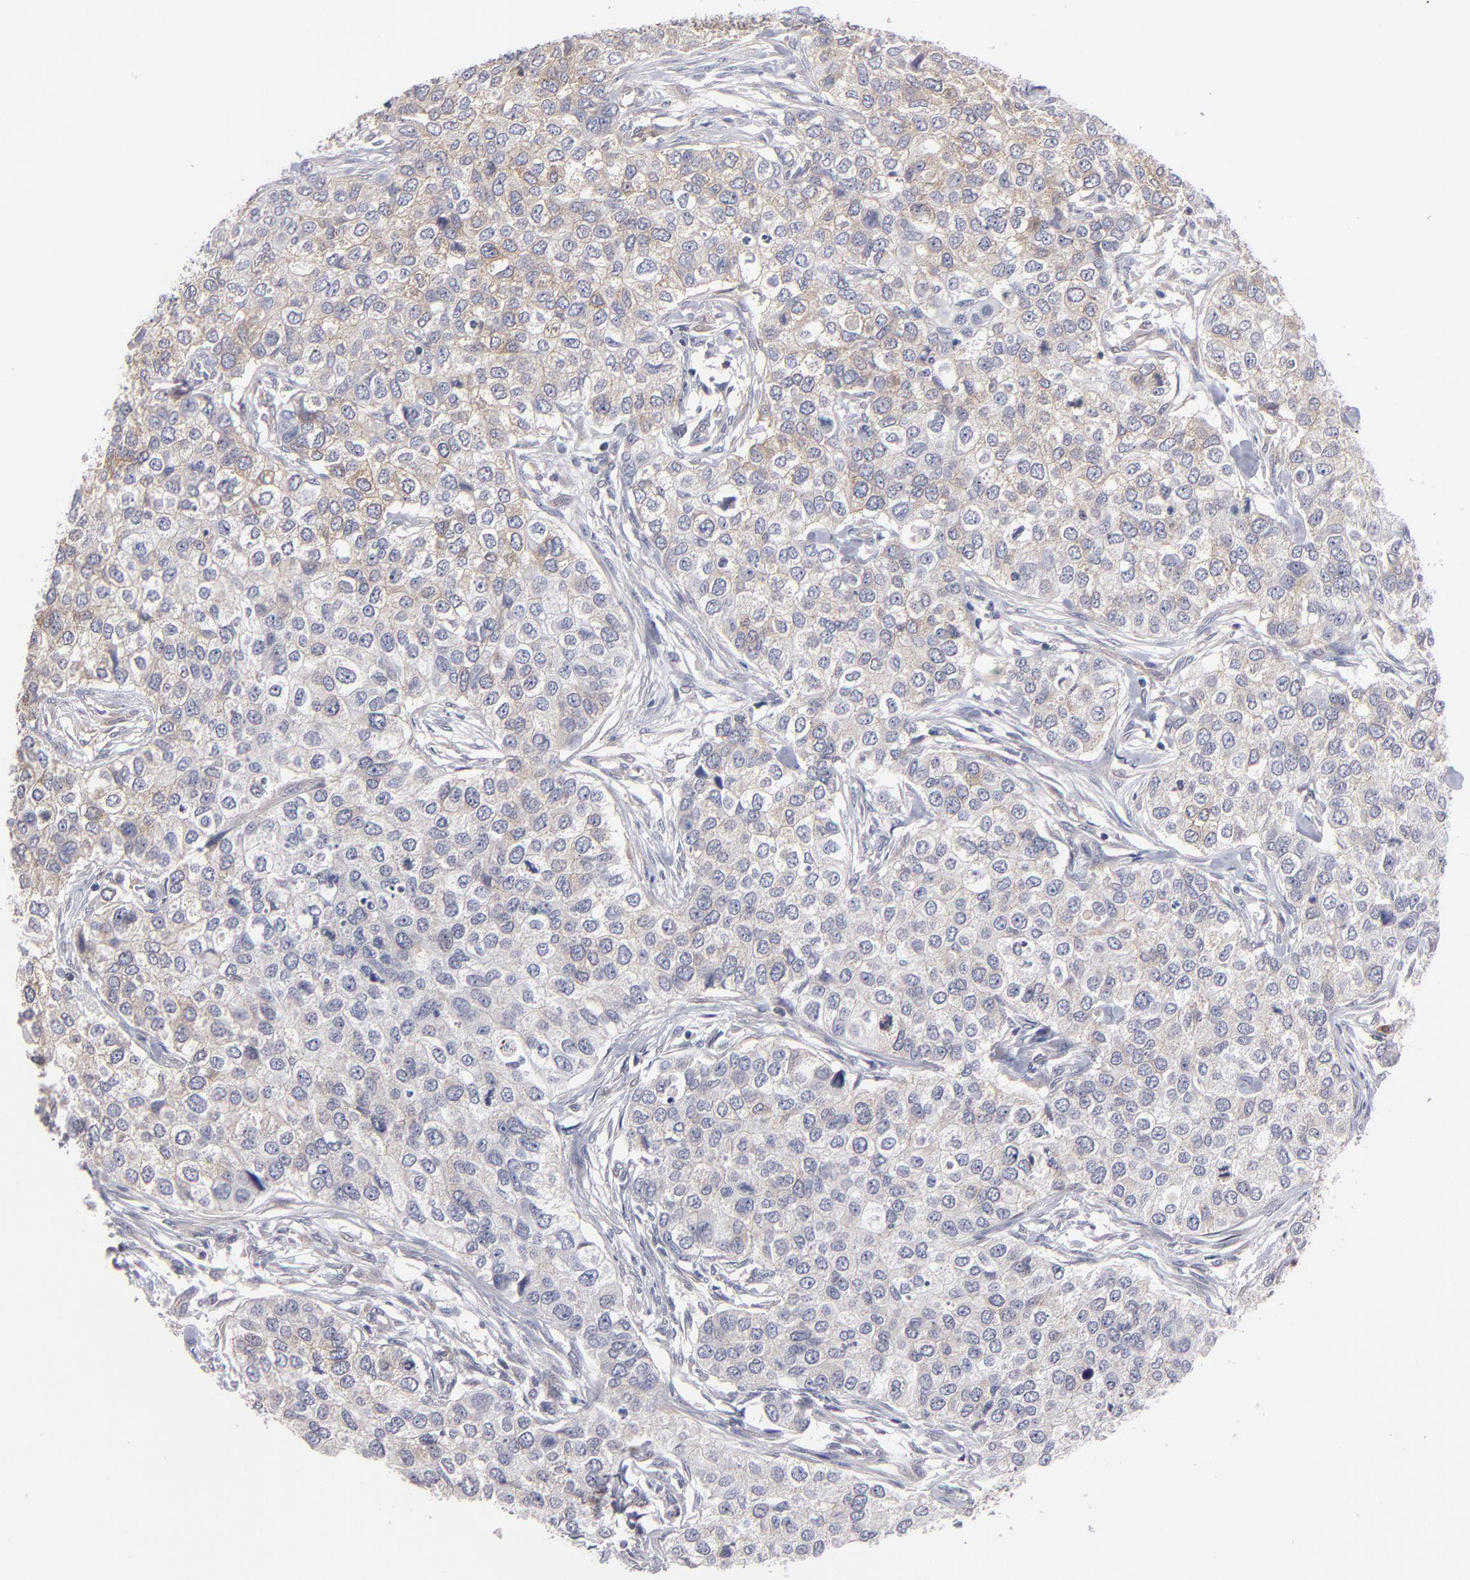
{"staining": {"intensity": "weak", "quantity": "25%-75%", "location": "cytoplasmic/membranous"}, "tissue": "breast cancer", "cell_type": "Tumor cells", "image_type": "cancer", "snomed": [{"axis": "morphology", "description": "Normal tissue, NOS"}, {"axis": "morphology", "description": "Duct carcinoma"}, {"axis": "topography", "description": "Breast"}], "caption": "Breast cancer (invasive ductal carcinoma) stained for a protein (brown) displays weak cytoplasmic/membranous positive positivity in about 25%-75% of tumor cells.", "gene": "CEP97", "patient": {"sex": "female", "age": 49}}